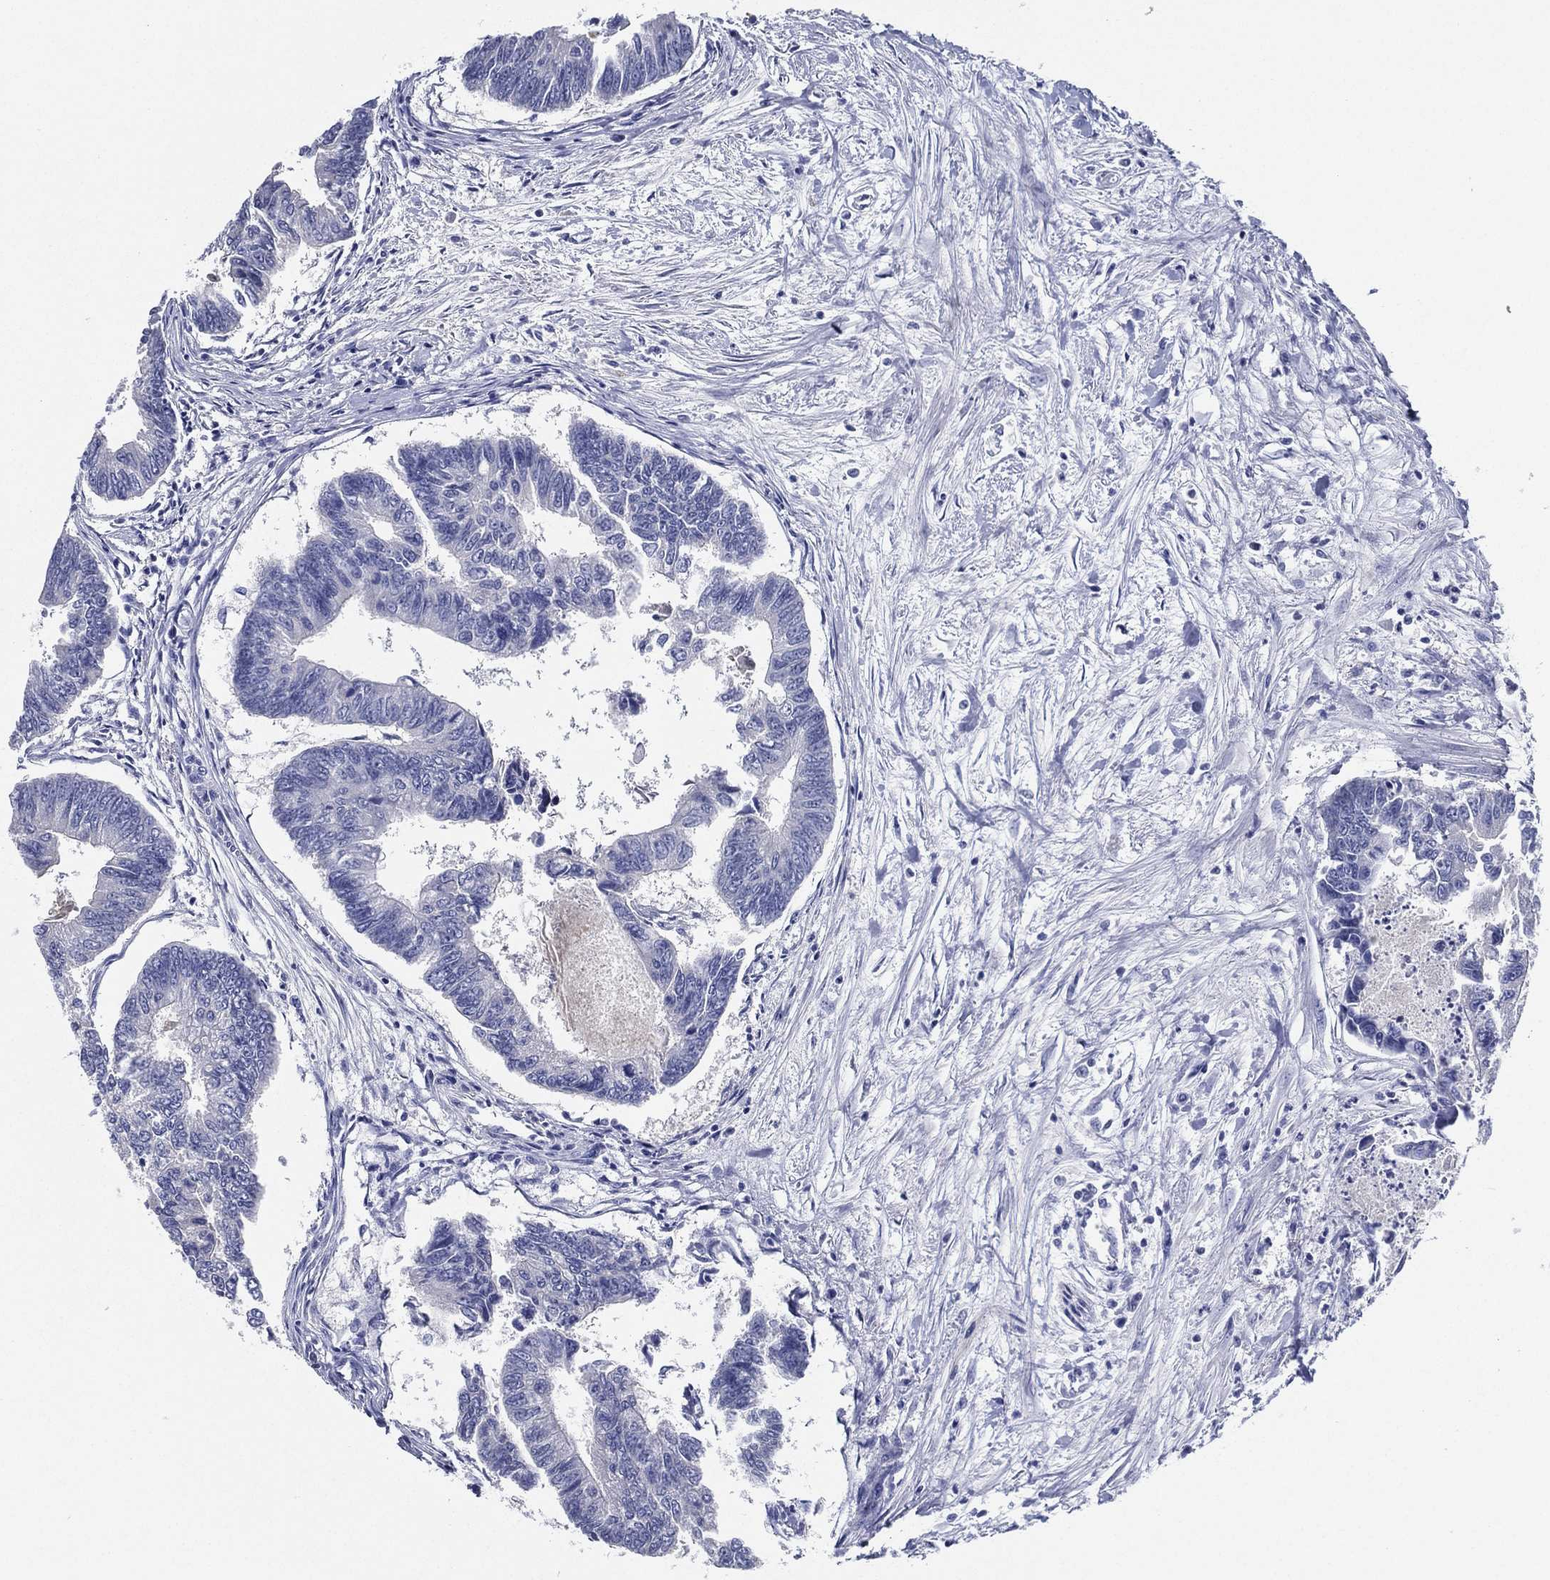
{"staining": {"intensity": "negative", "quantity": "none", "location": "none"}, "tissue": "colorectal cancer", "cell_type": "Tumor cells", "image_type": "cancer", "snomed": [{"axis": "morphology", "description": "Adenocarcinoma, NOS"}, {"axis": "topography", "description": "Colon"}], "caption": "Tumor cells show no significant staining in colorectal cancer.", "gene": "SLC13A4", "patient": {"sex": "female", "age": 65}}